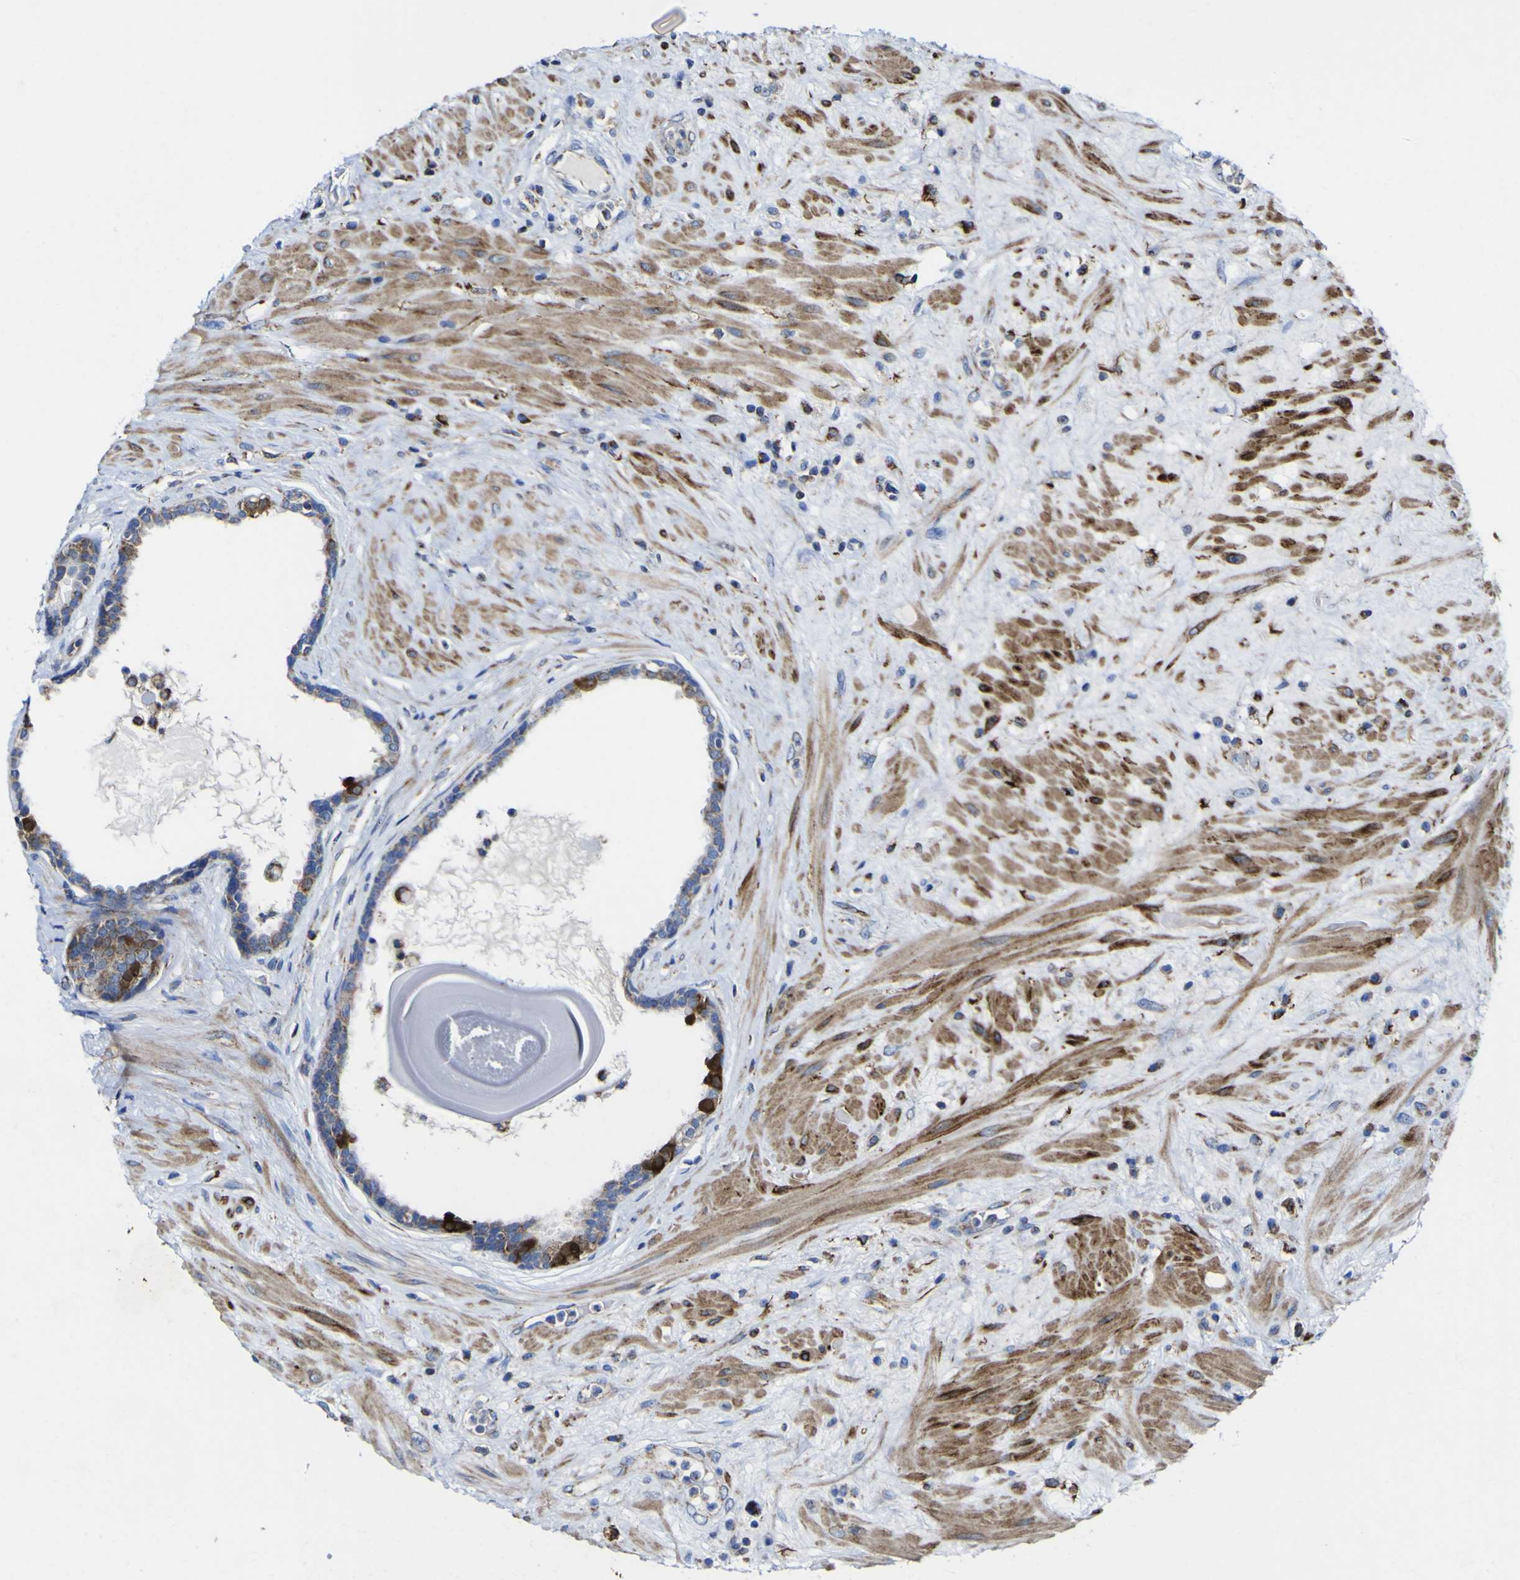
{"staining": {"intensity": "moderate", "quantity": "25%-75%", "location": "cytoplasmic/membranous"}, "tissue": "seminal vesicle", "cell_type": "Glandular cells", "image_type": "normal", "snomed": [{"axis": "morphology", "description": "Normal tissue, NOS"}, {"axis": "topography", "description": "Seminal veicle"}], "caption": "Immunohistochemical staining of normal human seminal vesicle displays moderate cytoplasmic/membranous protein positivity in about 25%-75% of glandular cells. Using DAB (3,3'-diaminobenzidine) (brown) and hematoxylin (blue) stains, captured at high magnification using brightfield microscopy.", "gene": "CCDC90B", "patient": {"sex": "male", "age": 61}}